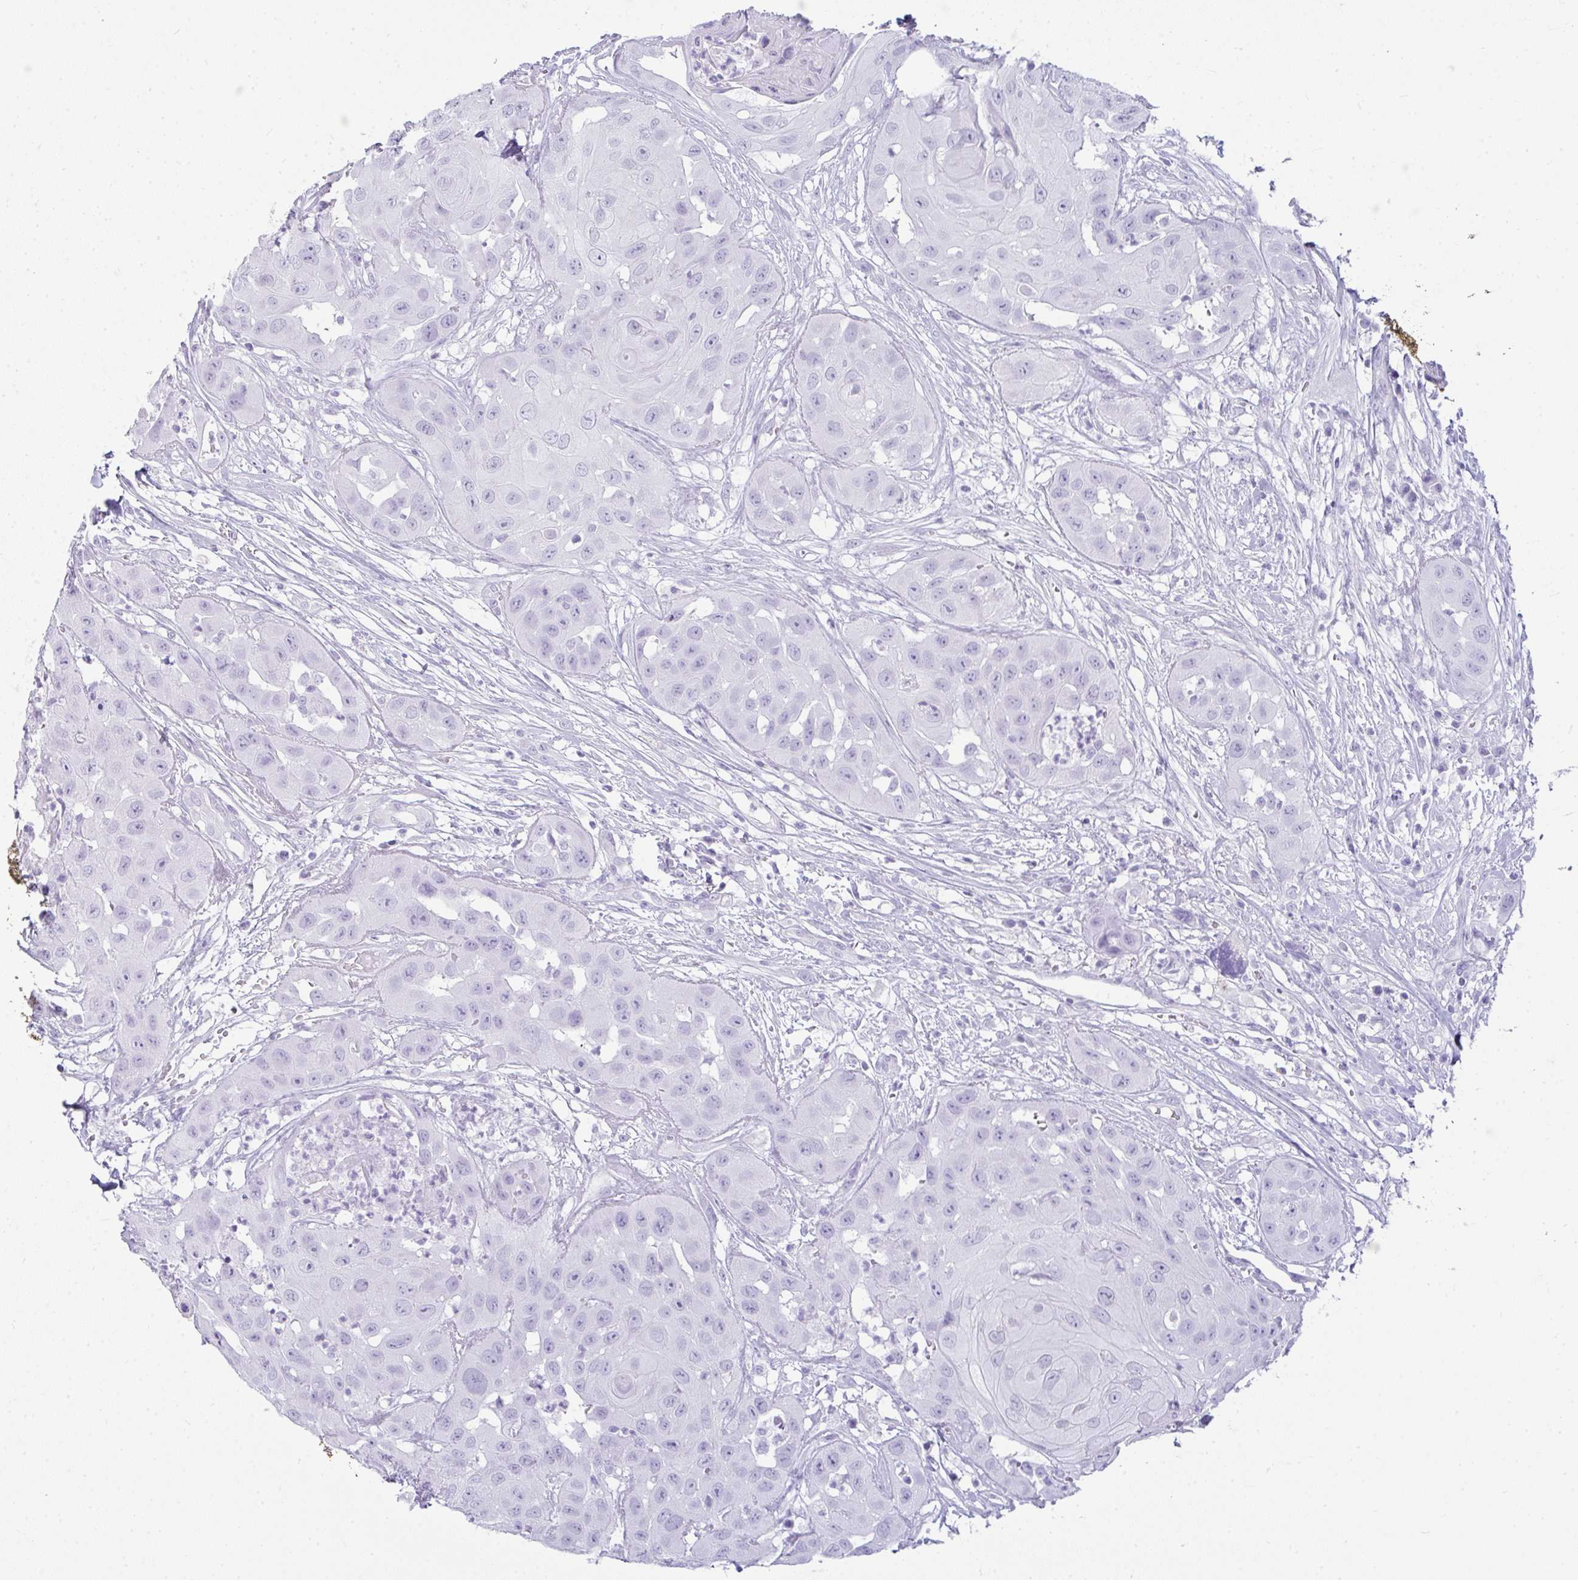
{"staining": {"intensity": "negative", "quantity": "none", "location": "none"}, "tissue": "head and neck cancer", "cell_type": "Tumor cells", "image_type": "cancer", "snomed": [{"axis": "morphology", "description": "Squamous cell carcinoma, NOS"}, {"axis": "topography", "description": "Head-Neck"}], "caption": "Immunohistochemistry (IHC) of head and neck cancer (squamous cell carcinoma) shows no positivity in tumor cells. Nuclei are stained in blue.", "gene": "RASL10A", "patient": {"sex": "male", "age": 83}}